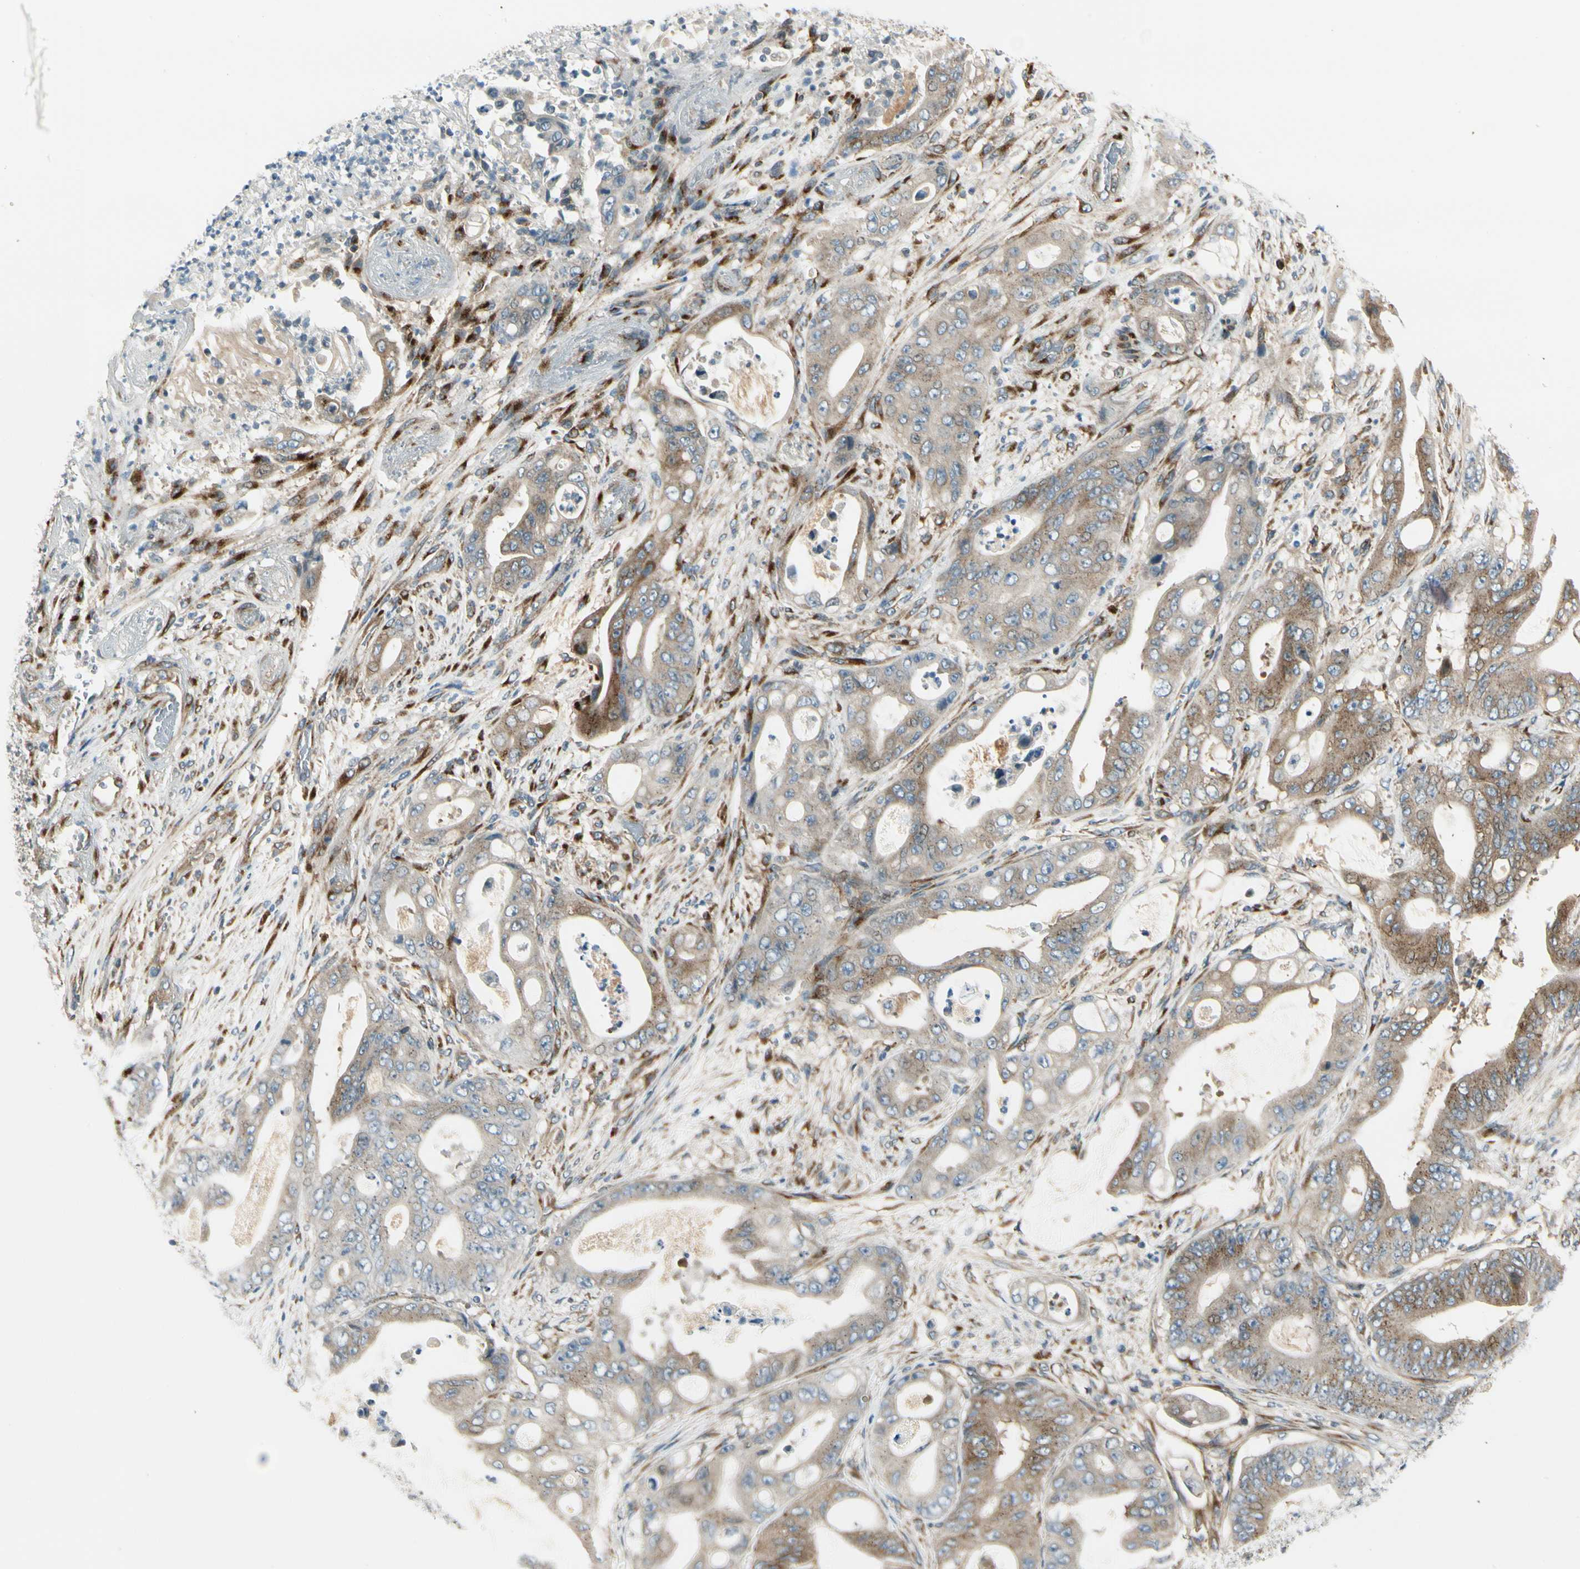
{"staining": {"intensity": "weak", "quantity": ">75%", "location": "cytoplasmic/membranous"}, "tissue": "stomach cancer", "cell_type": "Tumor cells", "image_type": "cancer", "snomed": [{"axis": "morphology", "description": "Adenocarcinoma, NOS"}, {"axis": "topography", "description": "Stomach"}], "caption": "Immunohistochemistry histopathology image of stomach cancer stained for a protein (brown), which demonstrates low levels of weak cytoplasmic/membranous positivity in approximately >75% of tumor cells.", "gene": "MANSC1", "patient": {"sex": "female", "age": 73}}